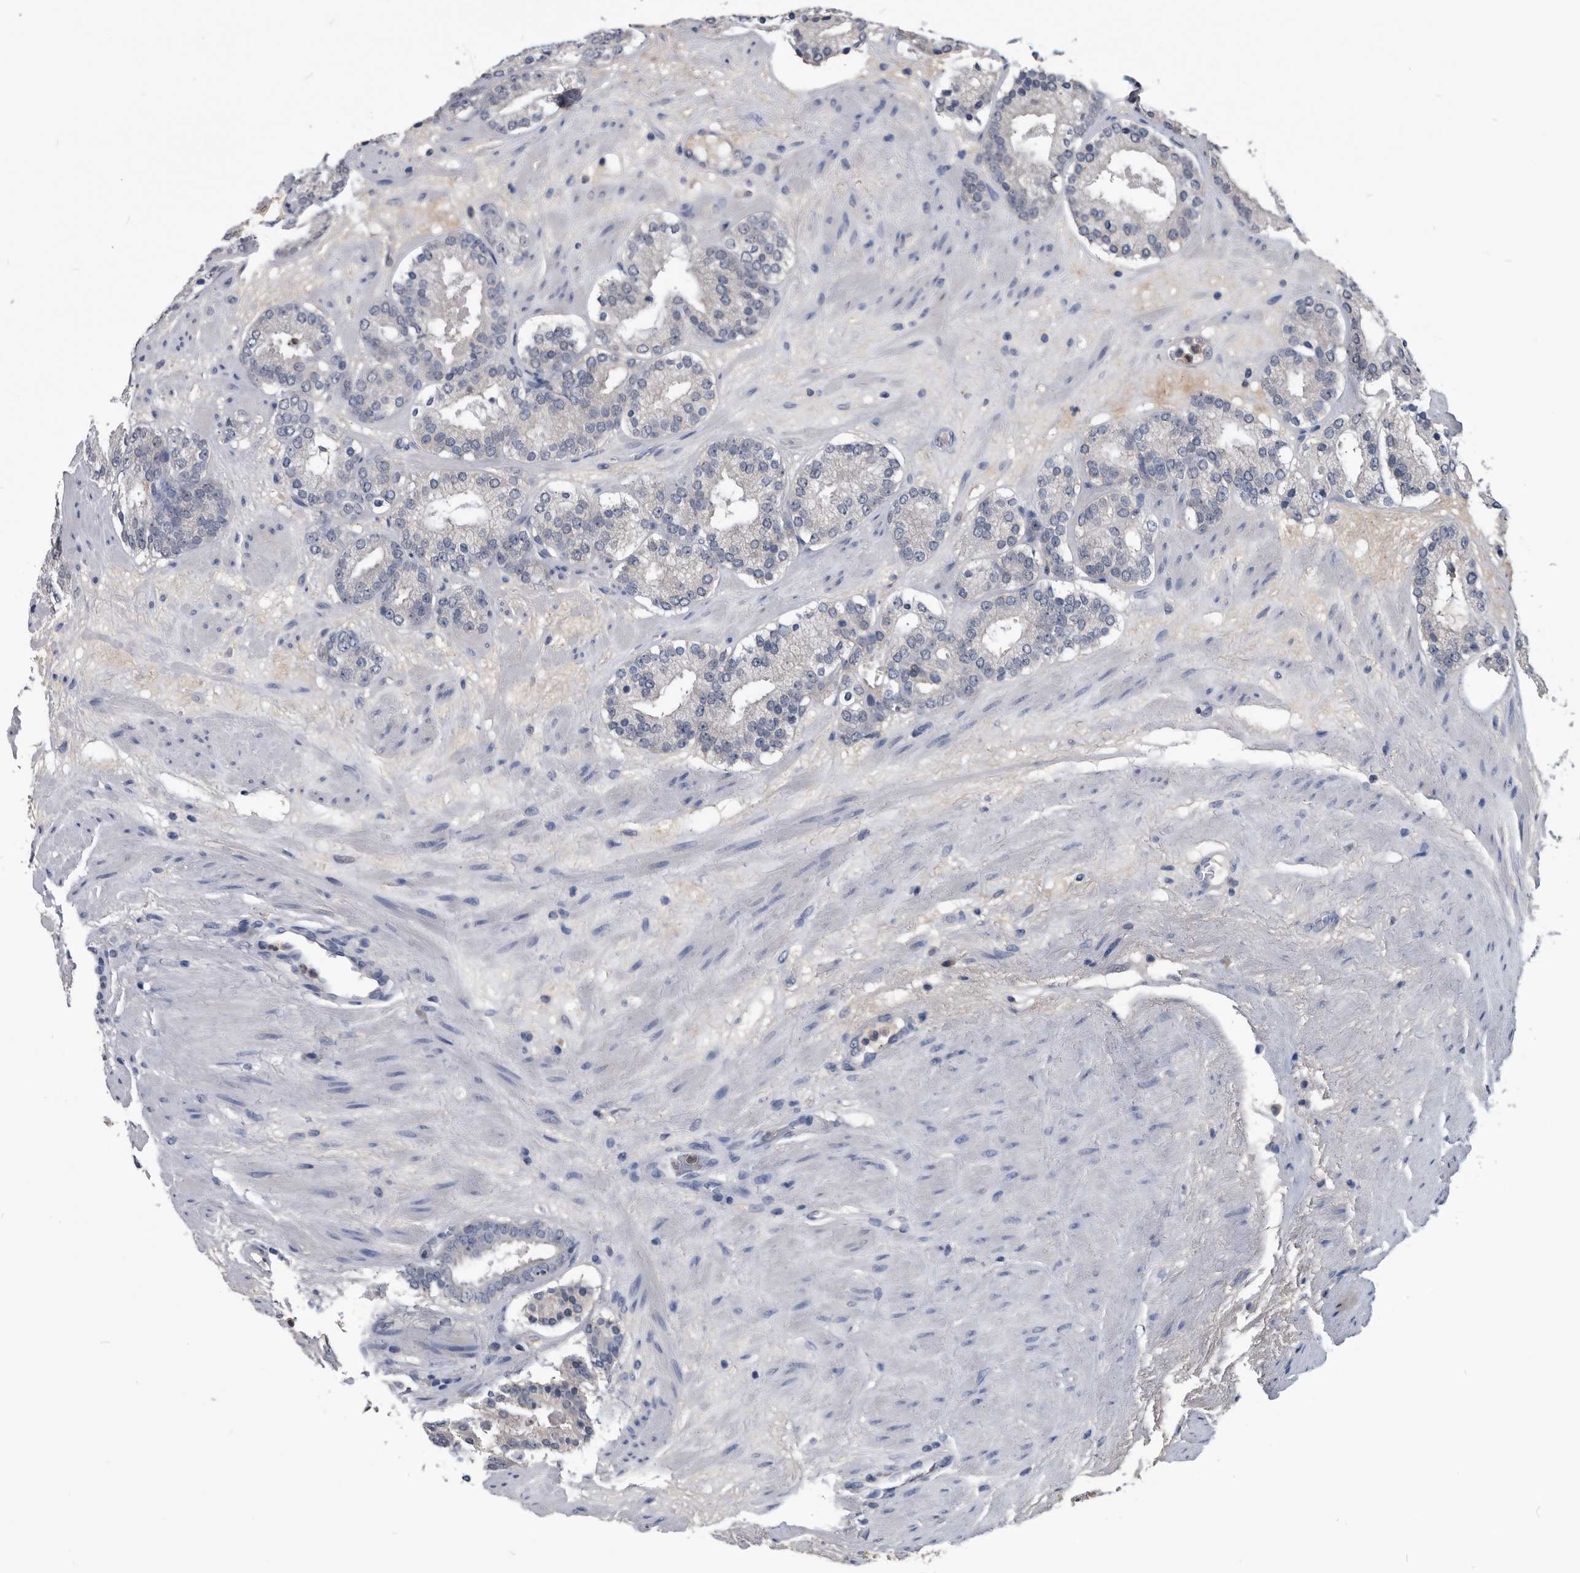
{"staining": {"intensity": "negative", "quantity": "none", "location": "none"}, "tissue": "prostate cancer", "cell_type": "Tumor cells", "image_type": "cancer", "snomed": [{"axis": "morphology", "description": "Adenocarcinoma, Low grade"}, {"axis": "topography", "description": "Prostate"}], "caption": "Histopathology image shows no protein expression in tumor cells of prostate cancer tissue.", "gene": "PDXK", "patient": {"sex": "male", "age": 69}}